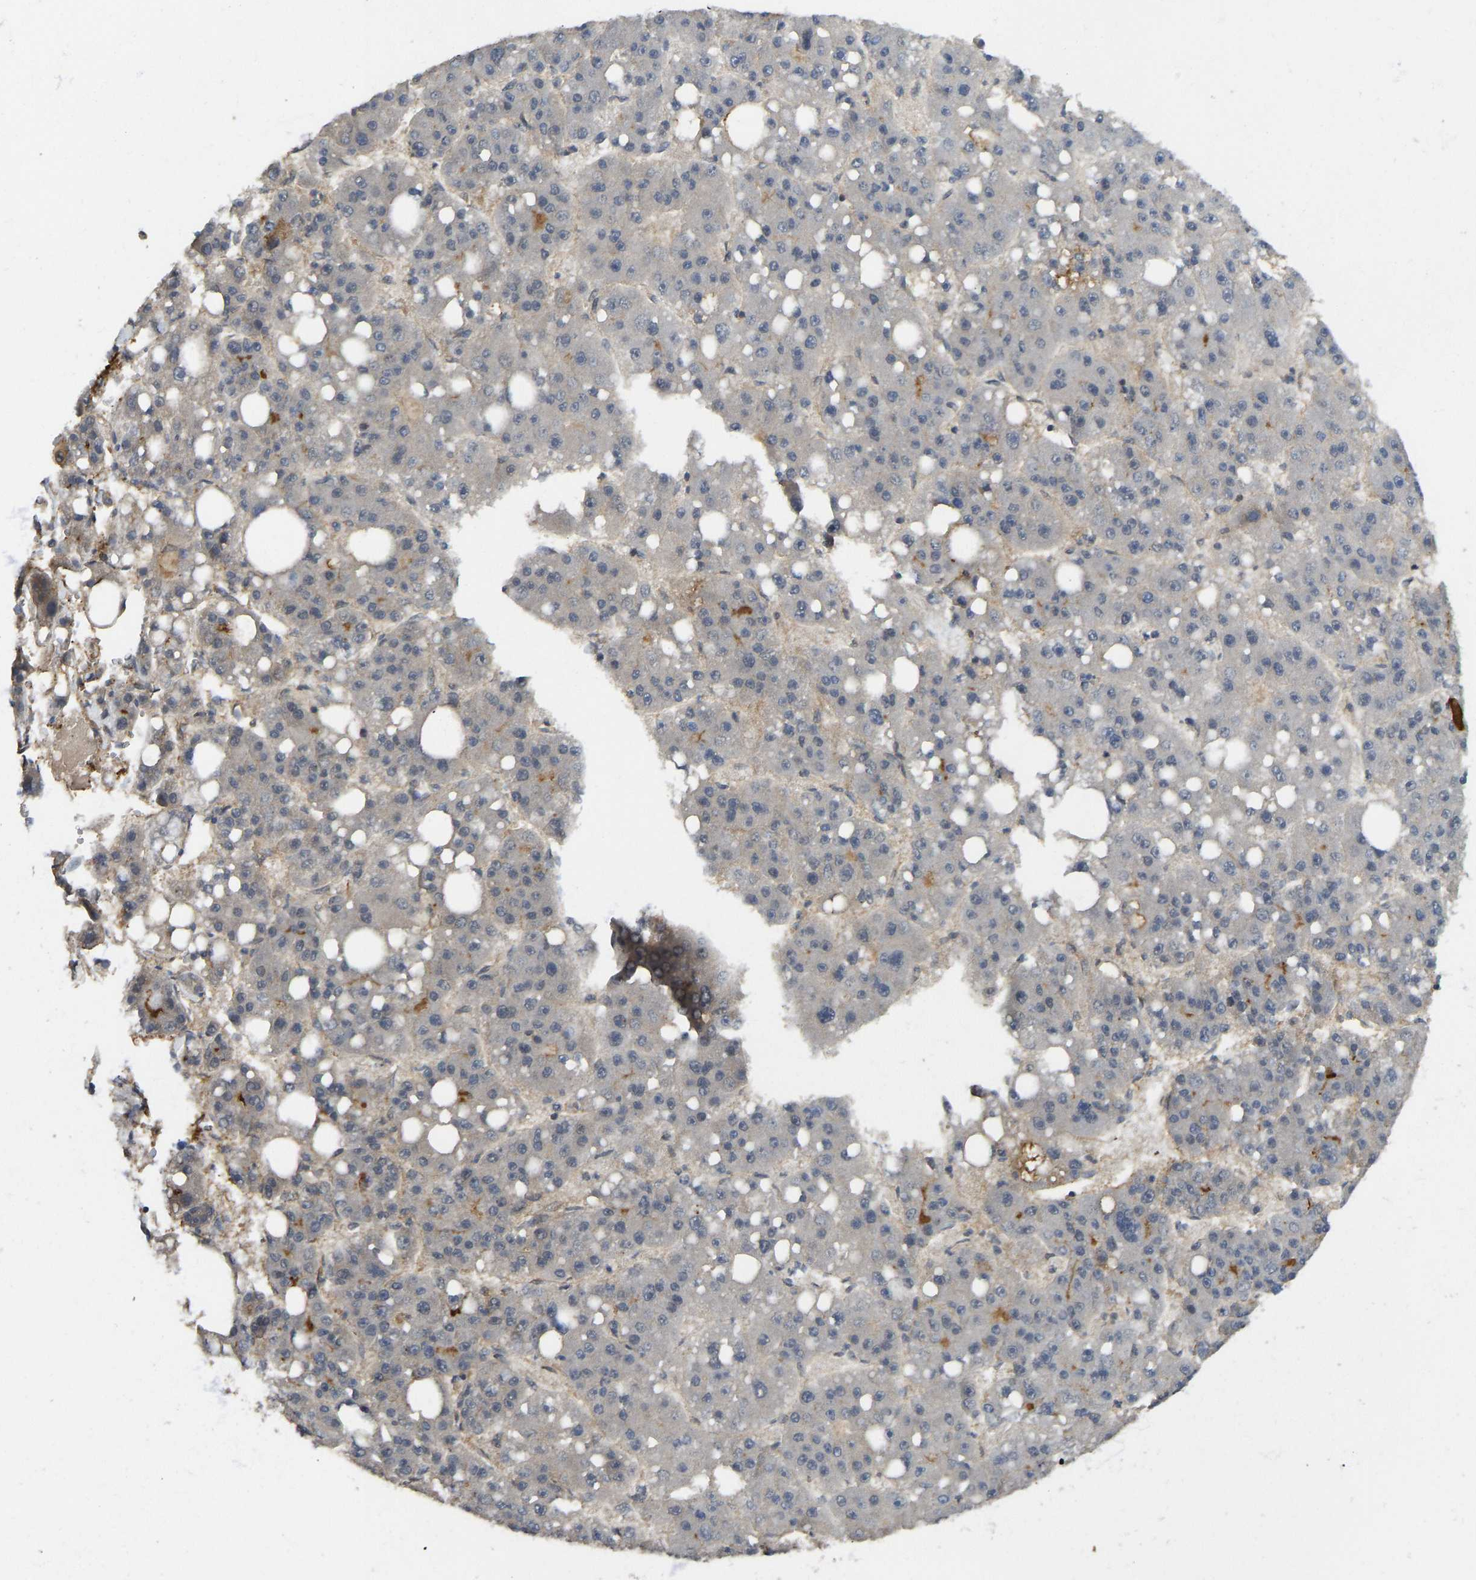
{"staining": {"intensity": "negative", "quantity": "none", "location": "none"}, "tissue": "liver cancer", "cell_type": "Tumor cells", "image_type": "cancer", "snomed": [{"axis": "morphology", "description": "Carcinoma, Hepatocellular, NOS"}, {"axis": "topography", "description": "Liver"}], "caption": "Tumor cells are negative for brown protein staining in liver hepatocellular carcinoma.", "gene": "NDRG3", "patient": {"sex": "female", "age": 61}}